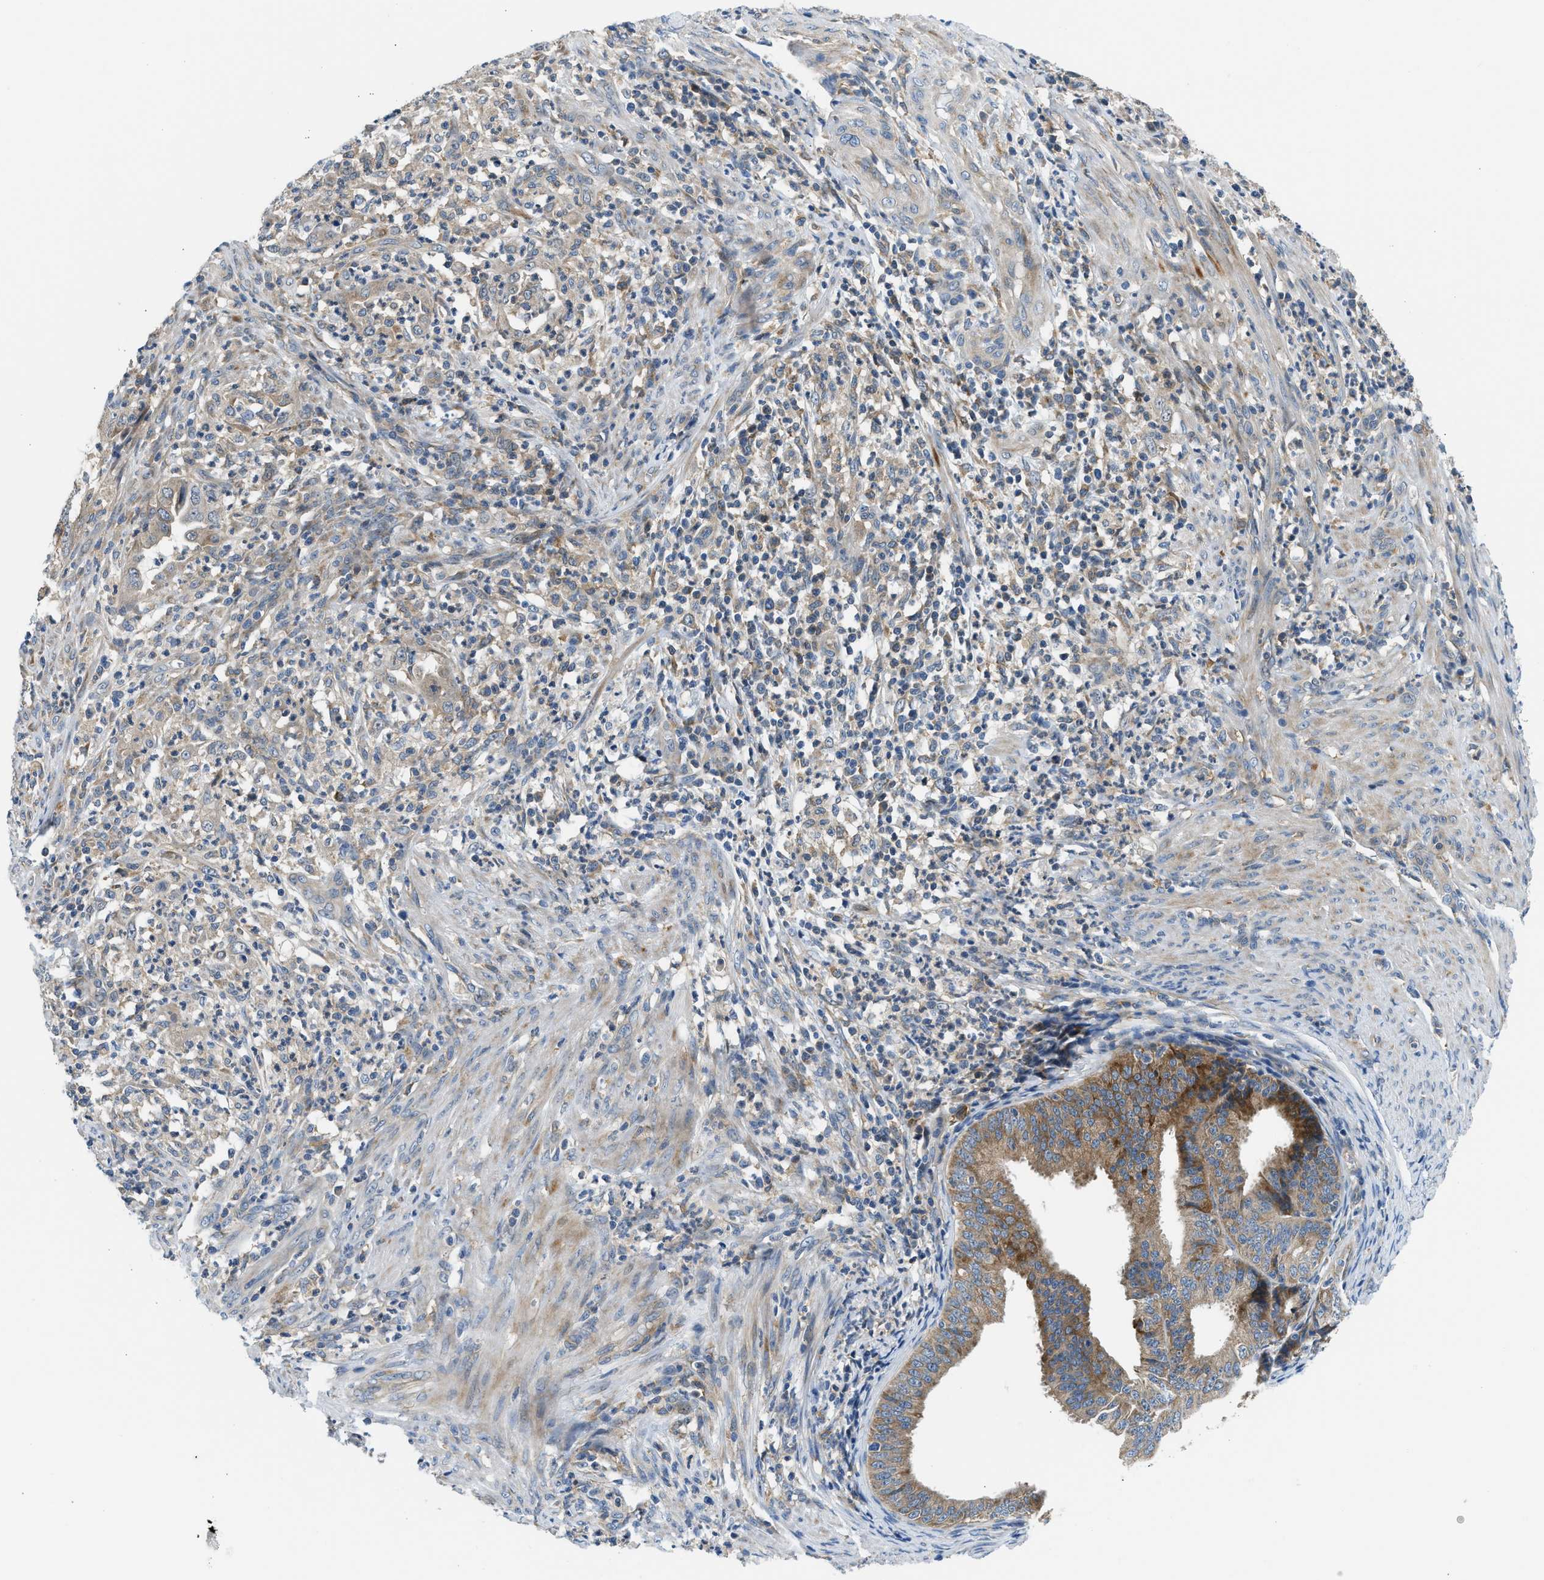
{"staining": {"intensity": "moderate", "quantity": ">75%", "location": "cytoplasmic/membranous"}, "tissue": "endometrial cancer", "cell_type": "Tumor cells", "image_type": "cancer", "snomed": [{"axis": "morphology", "description": "Adenocarcinoma, NOS"}, {"axis": "topography", "description": "Endometrium"}], "caption": "This is an image of immunohistochemistry (IHC) staining of endometrial cancer, which shows moderate expression in the cytoplasmic/membranous of tumor cells.", "gene": "LPIN2", "patient": {"sex": "female", "age": 70}}